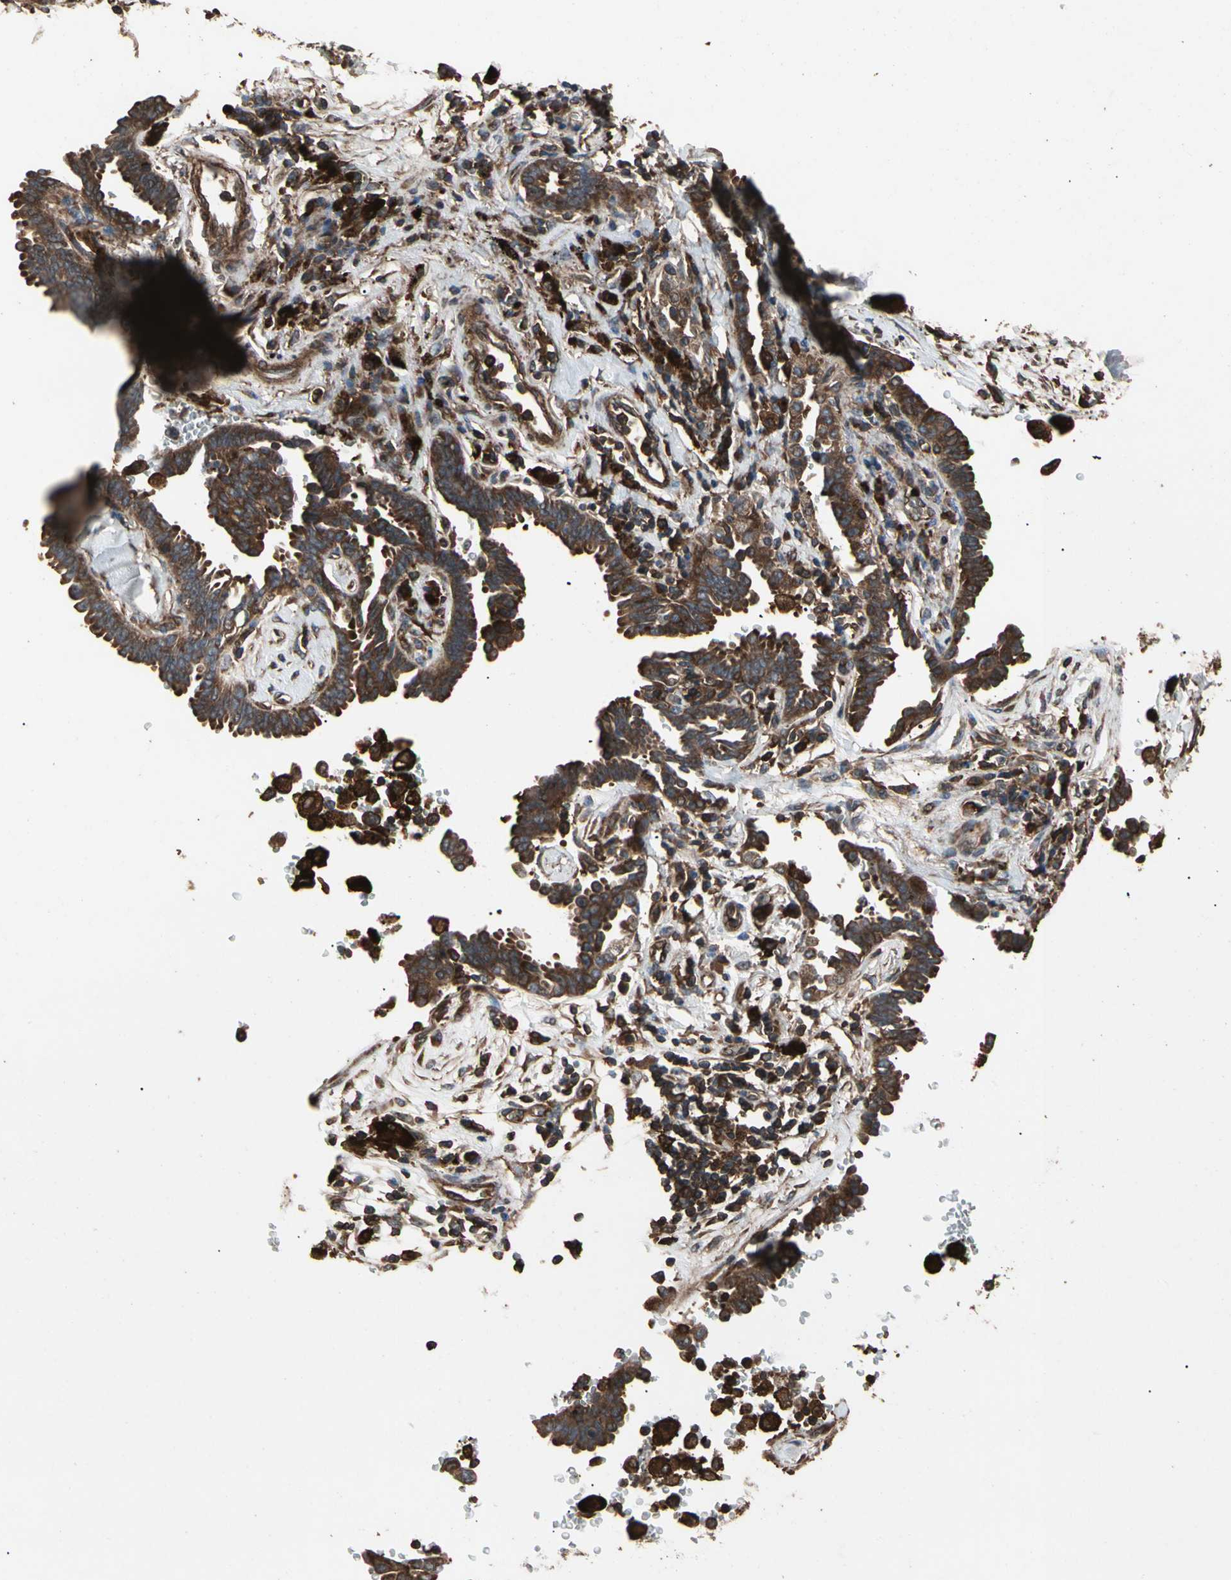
{"staining": {"intensity": "strong", "quantity": ">75%", "location": "cytoplasmic/membranous"}, "tissue": "lung cancer", "cell_type": "Tumor cells", "image_type": "cancer", "snomed": [{"axis": "morphology", "description": "Adenocarcinoma, NOS"}, {"axis": "topography", "description": "Lung"}], "caption": "Protein expression by immunohistochemistry demonstrates strong cytoplasmic/membranous staining in about >75% of tumor cells in adenocarcinoma (lung).", "gene": "AGBL2", "patient": {"sex": "female", "age": 64}}